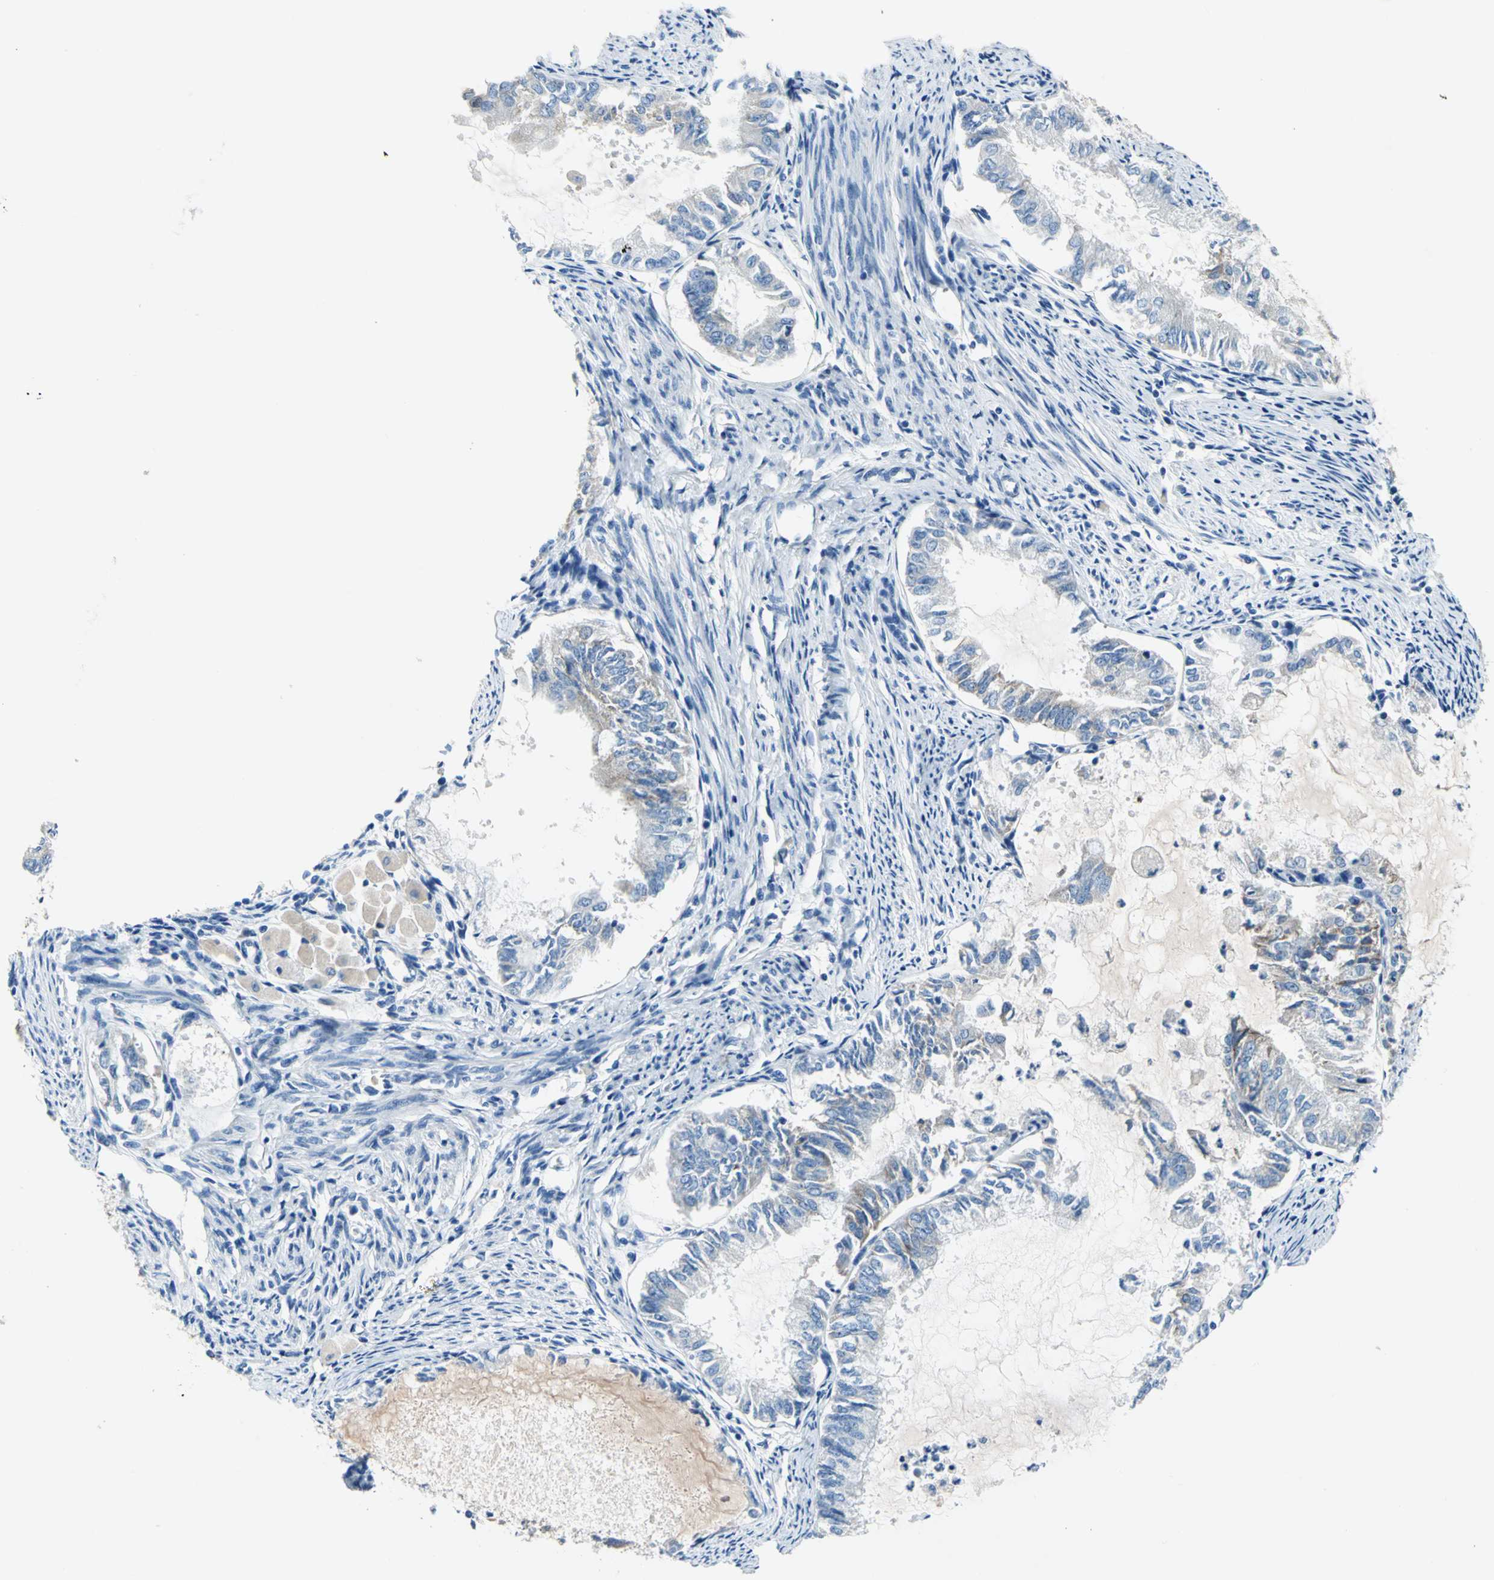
{"staining": {"intensity": "weak", "quantity": "25%-75%", "location": "cytoplasmic/membranous"}, "tissue": "endometrial cancer", "cell_type": "Tumor cells", "image_type": "cancer", "snomed": [{"axis": "morphology", "description": "Adenocarcinoma, NOS"}, {"axis": "topography", "description": "Endometrium"}], "caption": "Human endometrial adenocarcinoma stained for a protein (brown) shows weak cytoplasmic/membranous positive positivity in approximately 25%-75% of tumor cells.", "gene": "TRIM25", "patient": {"sex": "female", "age": 86}}